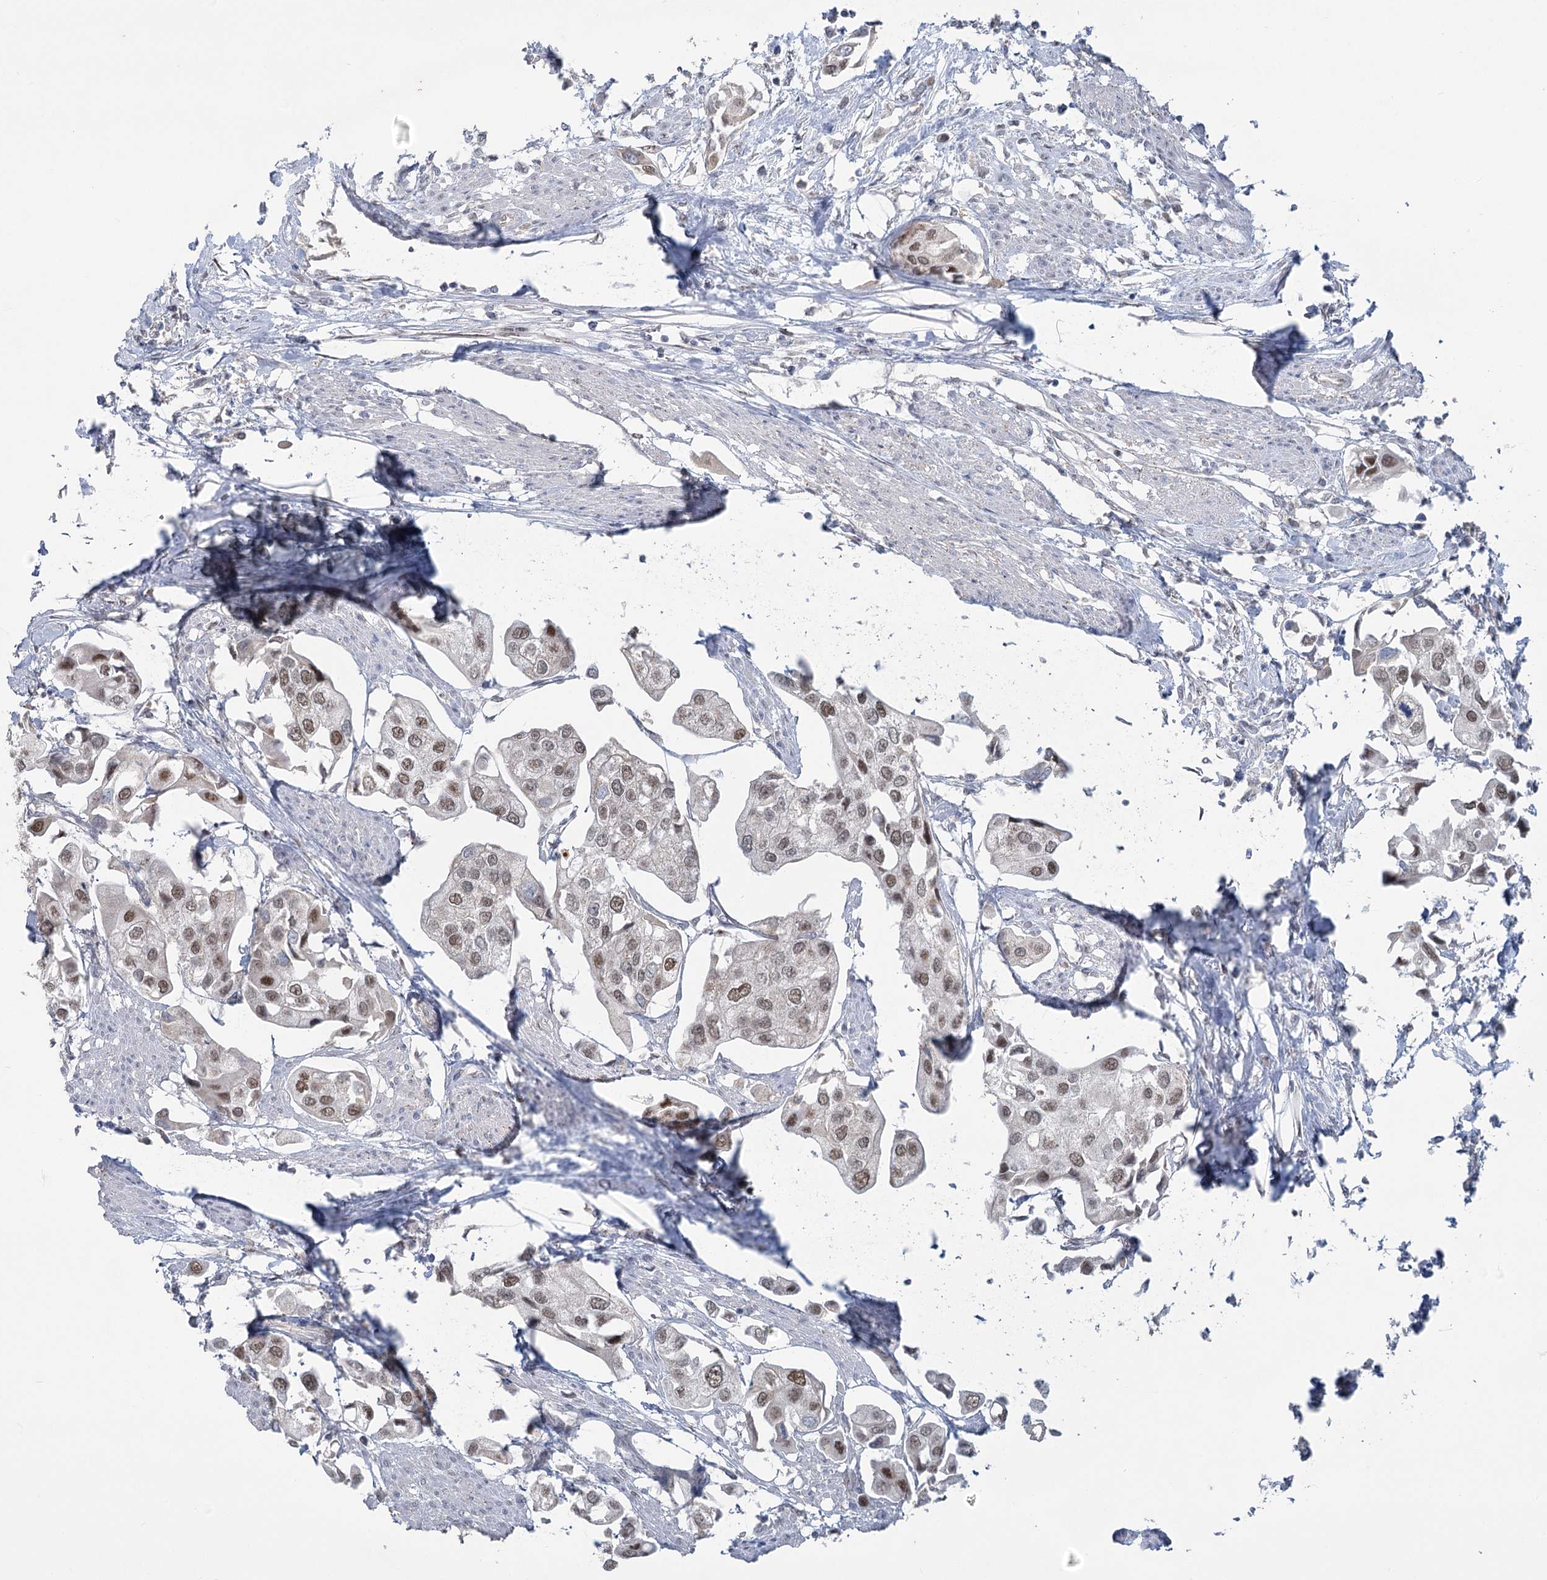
{"staining": {"intensity": "moderate", "quantity": ">75%", "location": "nuclear"}, "tissue": "urothelial cancer", "cell_type": "Tumor cells", "image_type": "cancer", "snomed": [{"axis": "morphology", "description": "Urothelial carcinoma, High grade"}, {"axis": "topography", "description": "Urinary bladder"}], "caption": "Urothelial cancer stained with immunohistochemistry reveals moderate nuclear expression in about >75% of tumor cells. Using DAB (brown) and hematoxylin (blue) stains, captured at high magnification using brightfield microscopy.", "gene": "MTG1", "patient": {"sex": "male", "age": 64}}